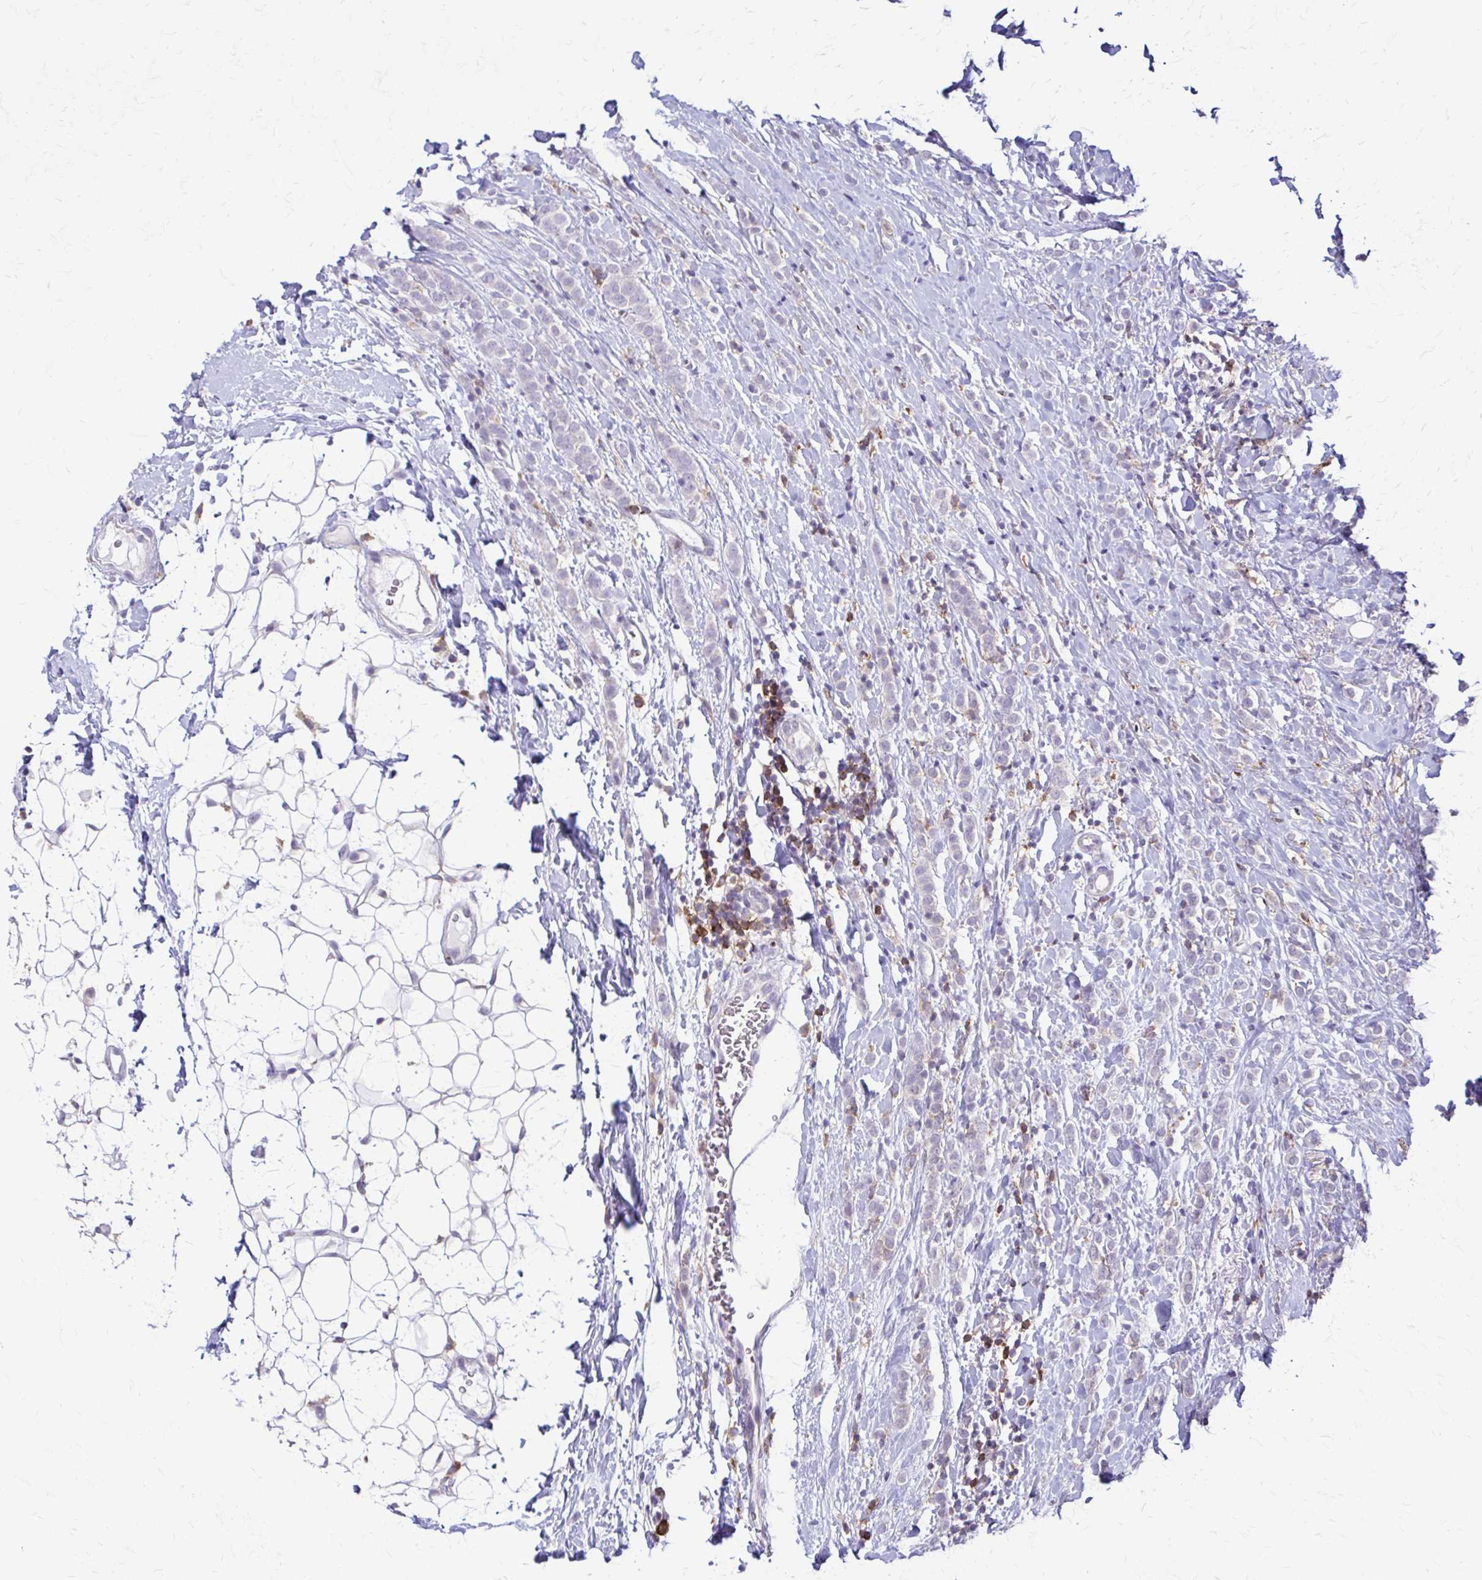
{"staining": {"intensity": "negative", "quantity": "none", "location": "none"}, "tissue": "breast cancer", "cell_type": "Tumor cells", "image_type": "cancer", "snomed": [{"axis": "morphology", "description": "Lobular carcinoma"}, {"axis": "topography", "description": "Breast"}], "caption": "Immunohistochemical staining of breast cancer (lobular carcinoma) exhibits no significant staining in tumor cells. Brightfield microscopy of IHC stained with DAB (3,3'-diaminobenzidine) (brown) and hematoxylin (blue), captured at high magnification.", "gene": "PIK3AP1", "patient": {"sex": "female", "age": 49}}